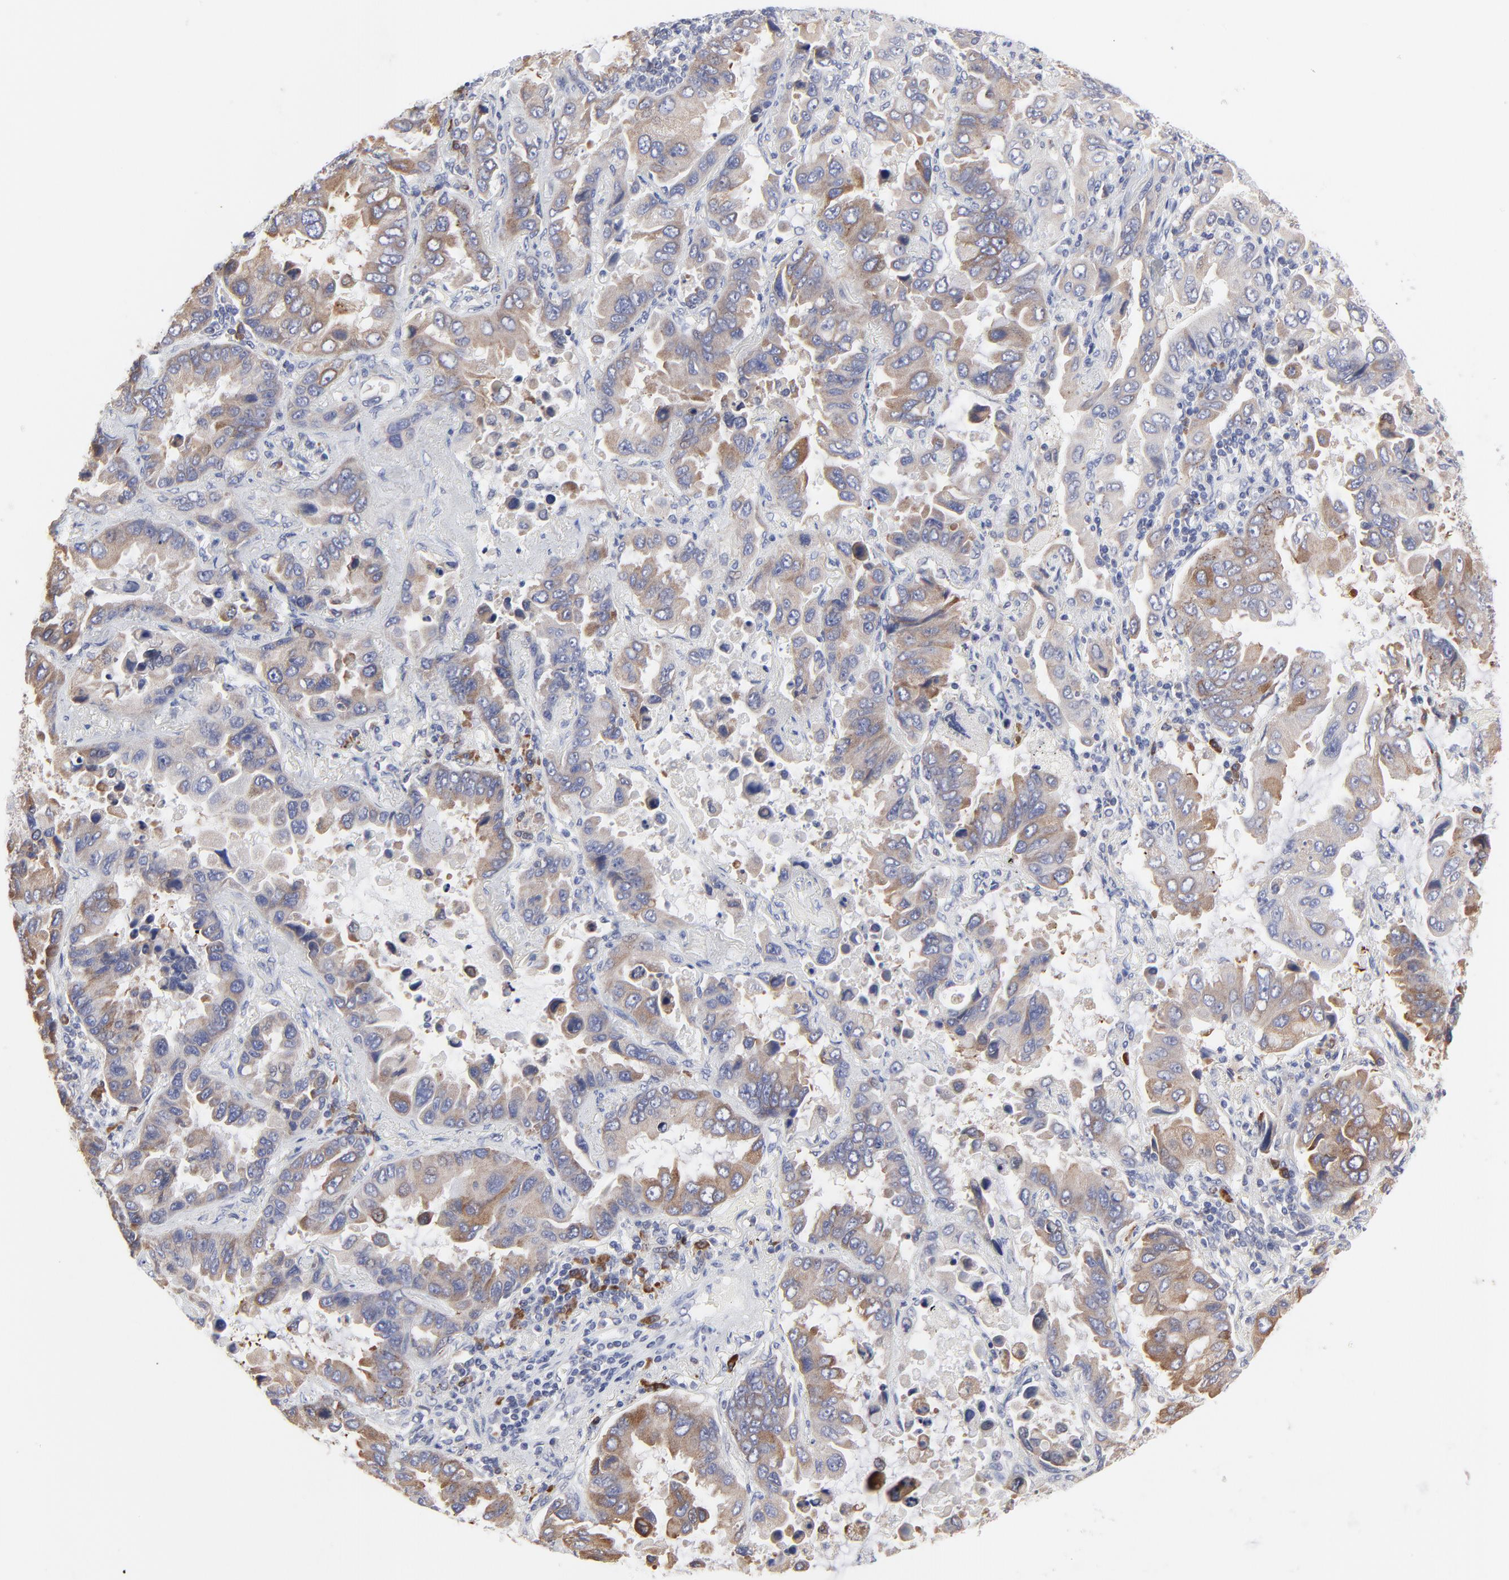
{"staining": {"intensity": "weak", "quantity": ">75%", "location": "cytoplasmic/membranous"}, "tissue": "lung cancer", "cell_type": "Tumor cells", "image_type": "cancer", "snomed": [{"axis": "morphology", "description": "Adenocarcinoma, NOS"}, {"axis": "topography", "description": "Lung"}], "caption": "Protein staining displays weak cytoplasmic/membranous positivity in about >75% of tumor cells in adenocarcinoma (lung).", "gene": "TRIM22", "patient": {"sex": "male", "age": 64}}